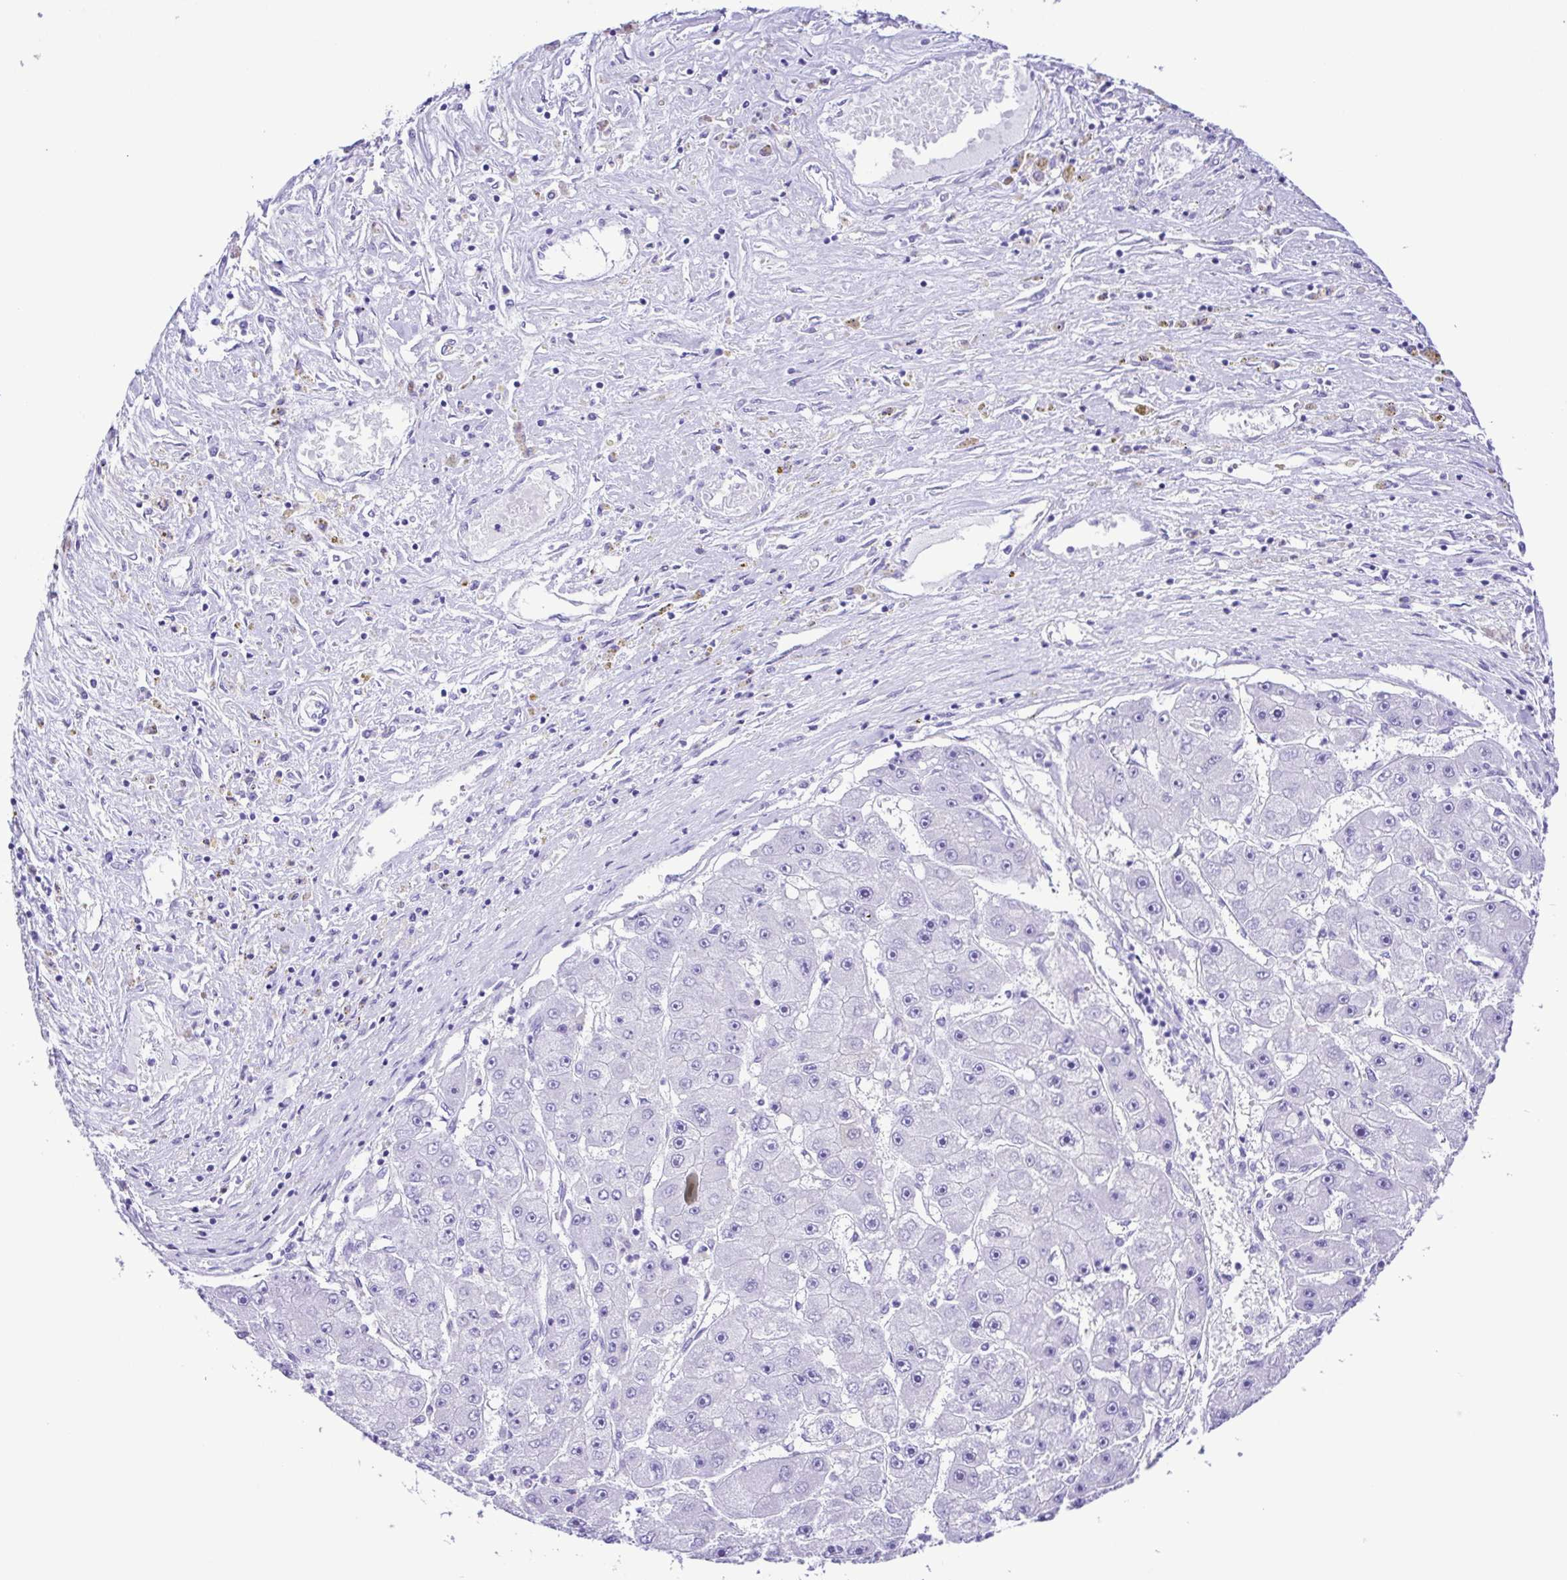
{"staining": {"intensity": "negative", "quantity": "none", "location": "none"}, "tissue": "liver cancer", "cell_type": "Tumor cells", "image_type": "cancer", "snomed": [{"axis": "morphology", "description": "Carcinoma, Hepatocellular, NOS"}, {"axis": "topography", "description": "Liver"}], "caption": "Human liver hepatocellular carcinoma stained for a protein using immunohistochemistry (IHC) reveals no positivity in tumor cells.", "gene": "ERP27", "patient": {"sex": "female", "age": 61}}